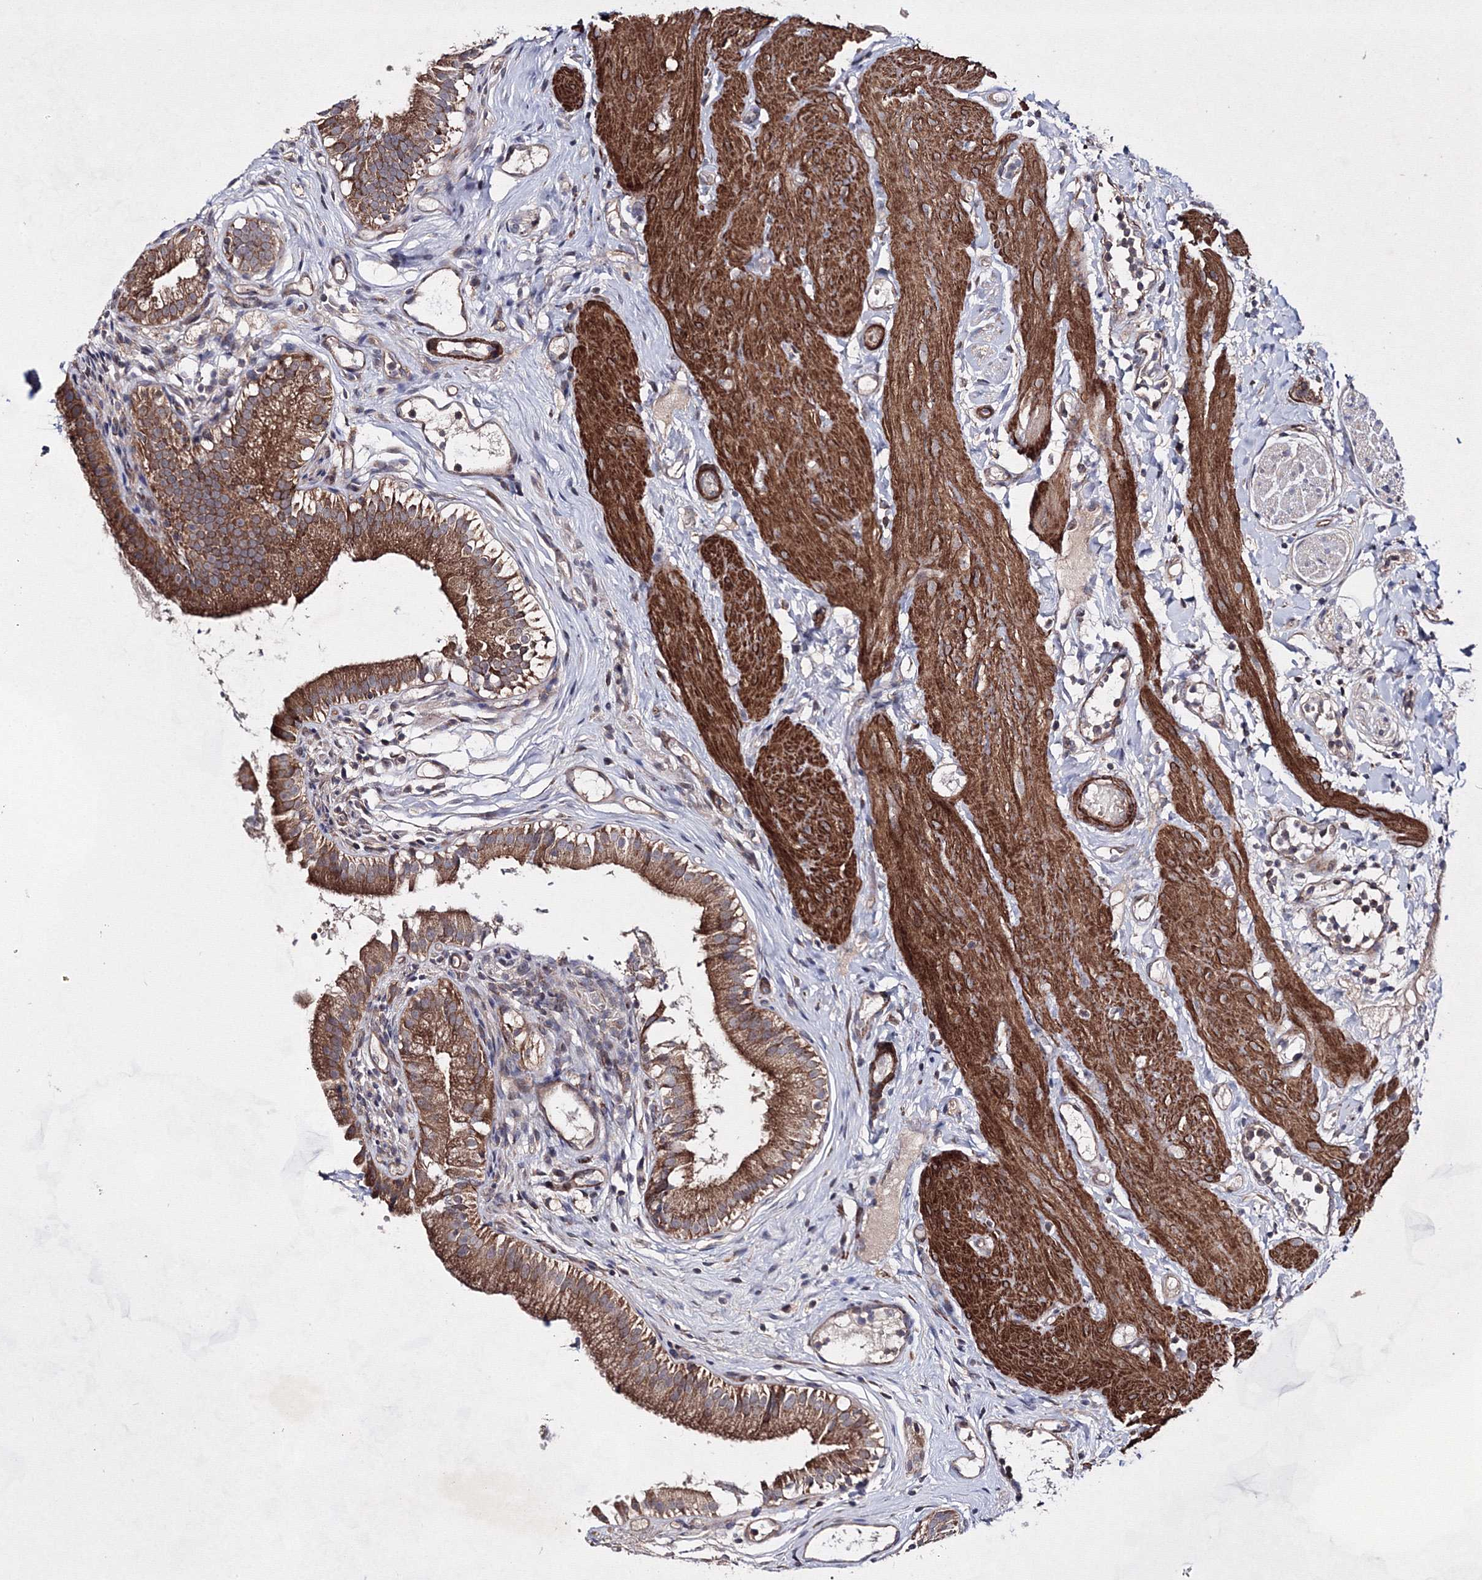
{"staining": {"intensity": "strong", "quantity": ">75%", "location": "cytoplasmic/membranous"}, "tissue": "gallbladder", "cell_type": "Glandular cells", "image_type": "normal", "snomed": [{"axis": "morphology", "description": "Normal tissue, NOS"}, {"axis": "topography", "description": "Gallbladder"}], "caption": "A brown stain shows strong cytoplasmic/membranous positivity of a protein in glandular cells of benign gallbladder. The staining was performed using DAB to visualize the protein expression in brown, while the nuclei were stained in blue with hematoxylin (Magnification: 20x).", "gene": "GFM1", "patient": {"sex": "female", "age": 26}}